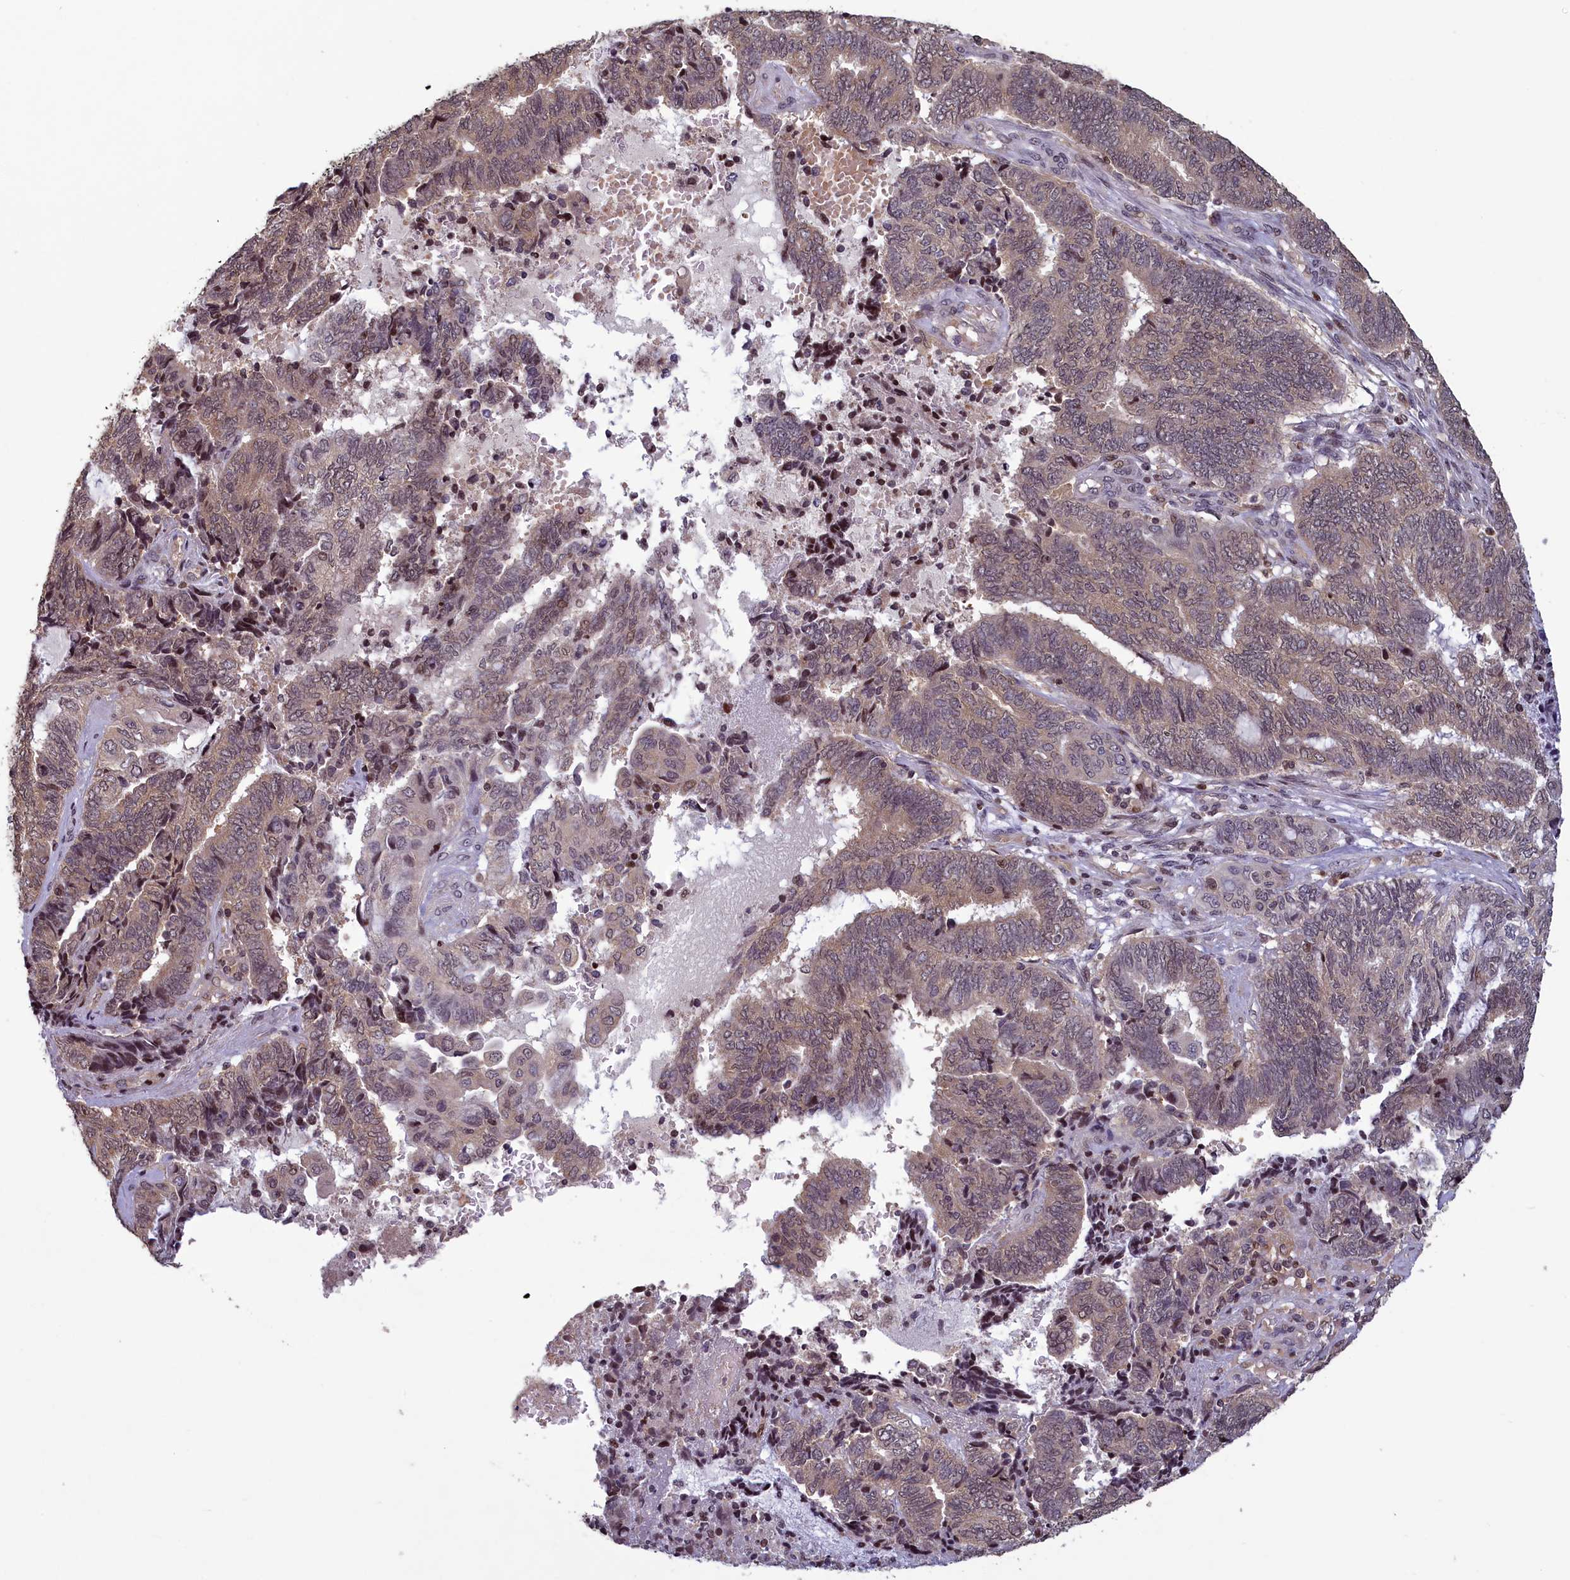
{"staining": {"intensity": "weak", "quantity": "<25%", "location": "nuclear"}, "tissue": "endometrial cancer", "cell_type": "Tumor cells", "image_type": "cancer", "snomed": [{"axis": "morphology", "description": "Adenocarcinoma, NOS"}, {"axis": "topography", "description": "Uterus"}, {"axis": "topography", "description": "Endometrium"}], "caption": "A histopathology image of adenocarcinoma (endometrial) stained for a protein reveals no brown staining in tumor cells. (Brightfield microscopy of DAB (3,3'-diaminobenzidine) IHC at high magnification).", "gene": "NUBP1", "patient": {"sex": "female", "age": 70}}